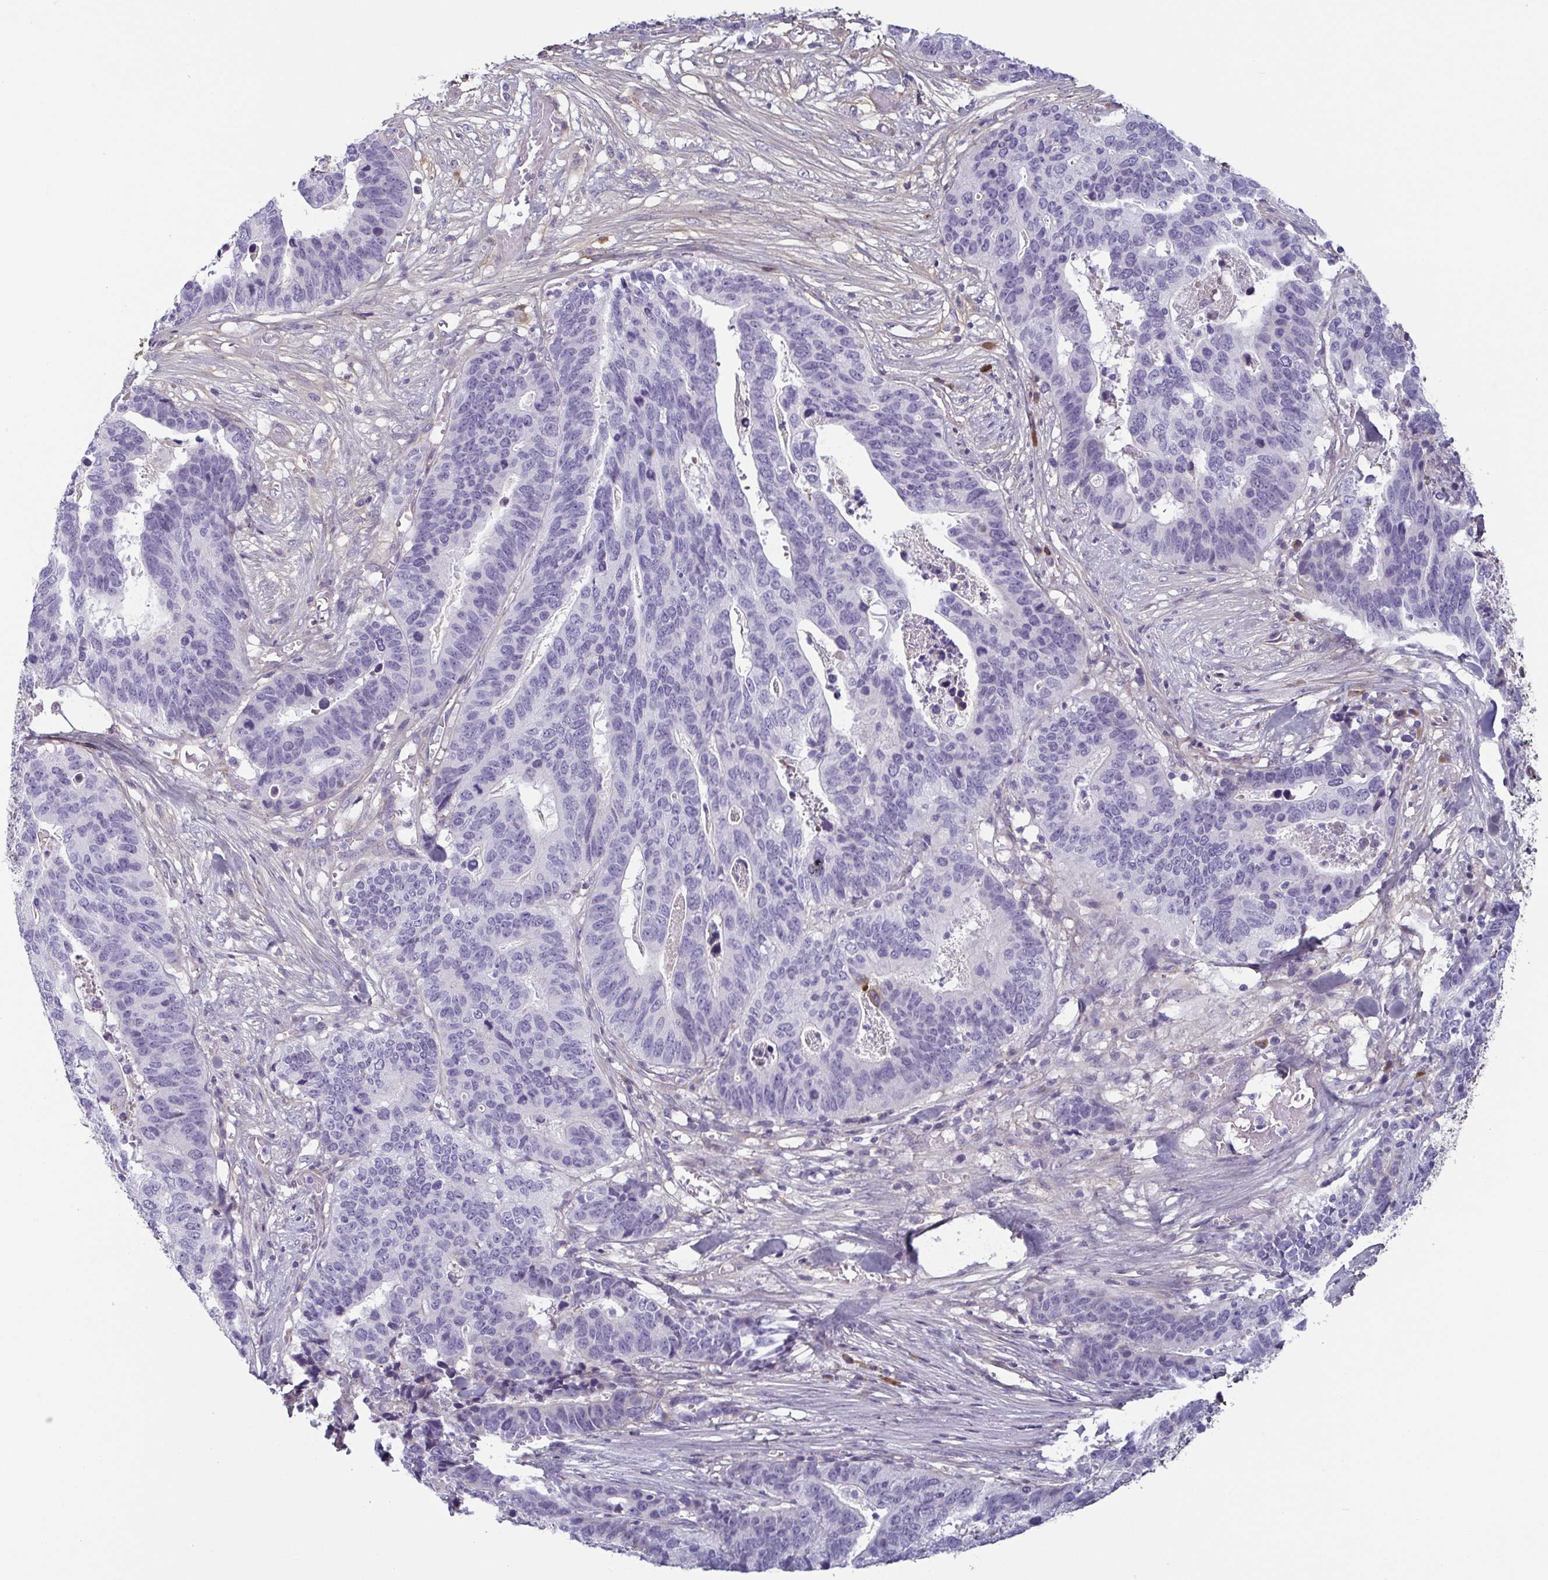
{"staining": {"intensity": "negative", "quantity": "none", "location": "none"}, "tissue": "stomach cancer", "cell_type": "Tumor cells", "image_type": "cancer", "snomed": [{"axis": "morphology", "description": "Adenocarcinoma, NOS"}, {"axis": "topography", "description": "Stomach, upper"}], "caption": "This image is of stomach adenocarcinoma stained with IHC to label a protein in brown with the nuclei are counter-stained blue. There is no staining in tumor cells.", "gene": "ECM1", "patient": {"sex": "female", "age": 67}}